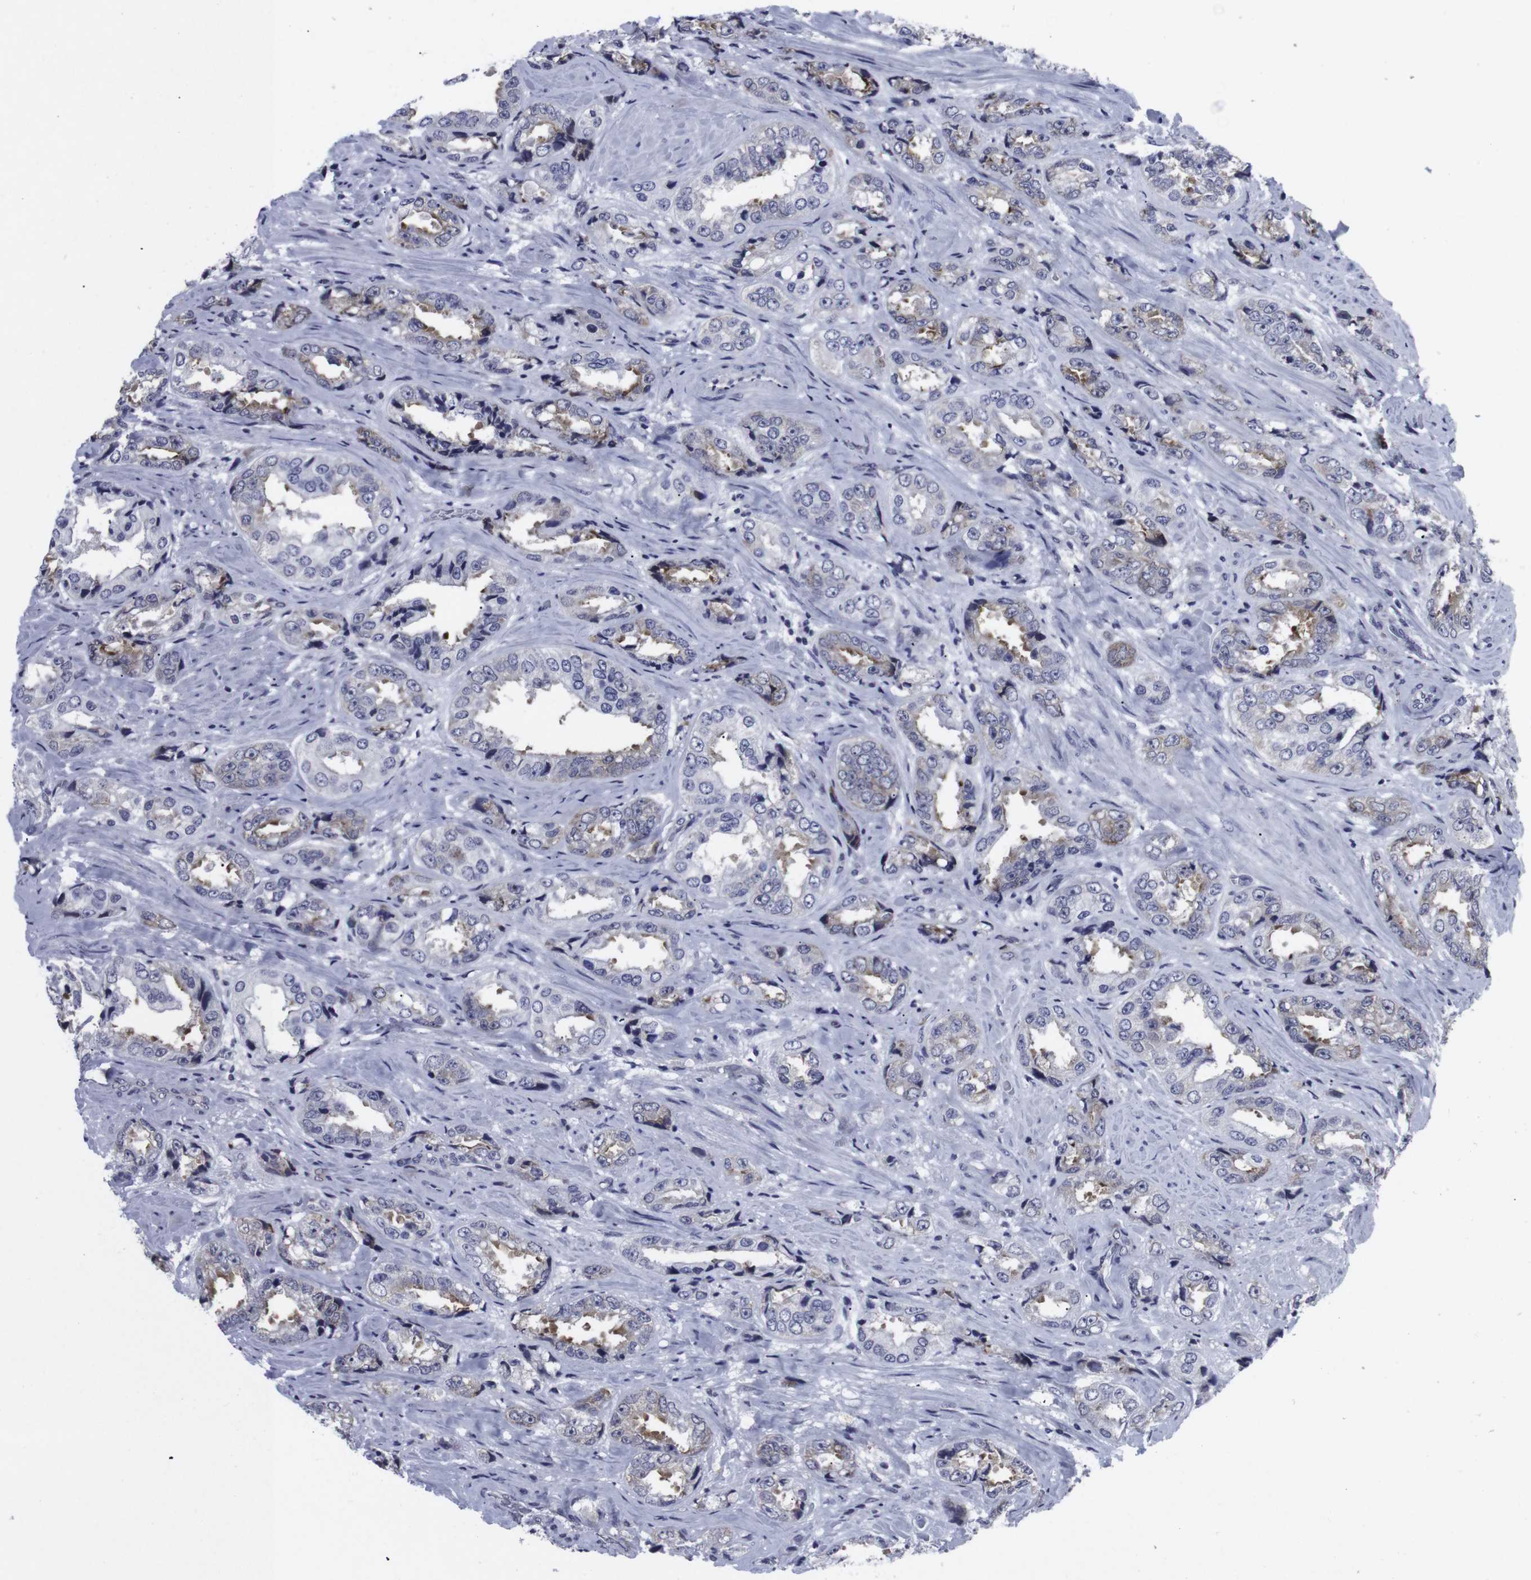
{"staining": {"intensity": "negative", "quantity": "none", "location": "none"}, "tissue": "prostate cancer", "cell_type": "Tumor cells", "image_type": "cancer", "snomed": [{"axis": "morphology", "description": "Adenocarcinoma, High grade"}, {"axis": "topography", "description": "Prostate"}], "caption": "Immunohistochemistry (IHC) micrograph of neoplastic tissue: human adenocarcinoma (high-grade) (prostate) stained with DAB (3,3'-diaminobenzidine) reveals no significant protein expression in tumor cells.", "gene": "GEMIN2", "patient": {"sex": "male", "age": 61}}